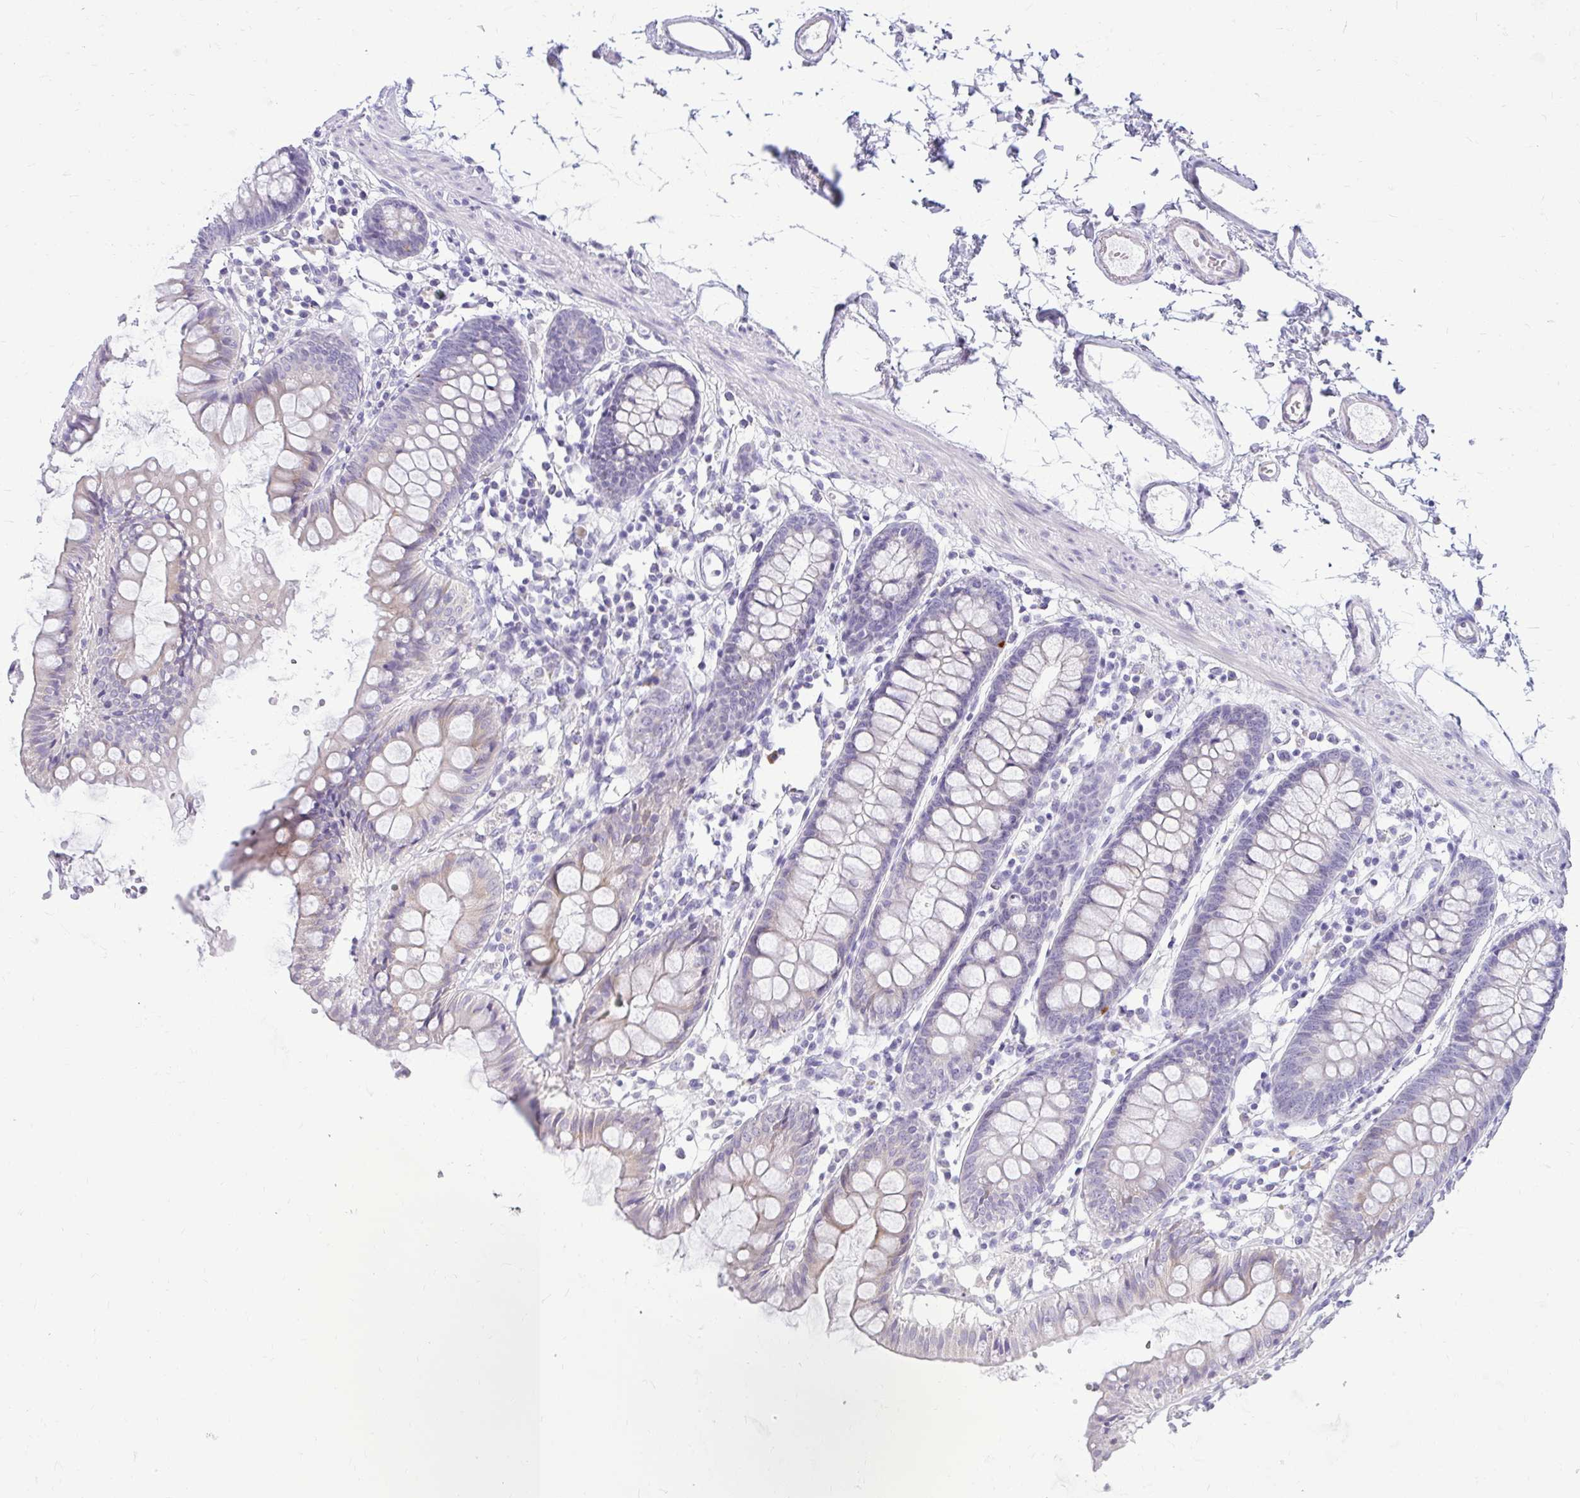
{"staining": {"intensity": "negative", "quantity": "none", "location": "none"}, "tissue": "colon", "cell_type": "Endothelial cells", "image_type": "normal", "snomed": [{"axis": "morphology", "description": "Normal tissue, NOS"}, {"axis": "topography", "description": "Colon"}], "caption": "DAB (3,3'-diaminobenzidine) immunohistochemical staining of benign colon displays no significant expression in endothelial cells.", "gene": "PRAP1", "patient": {"sex": "female", "age": 84}}